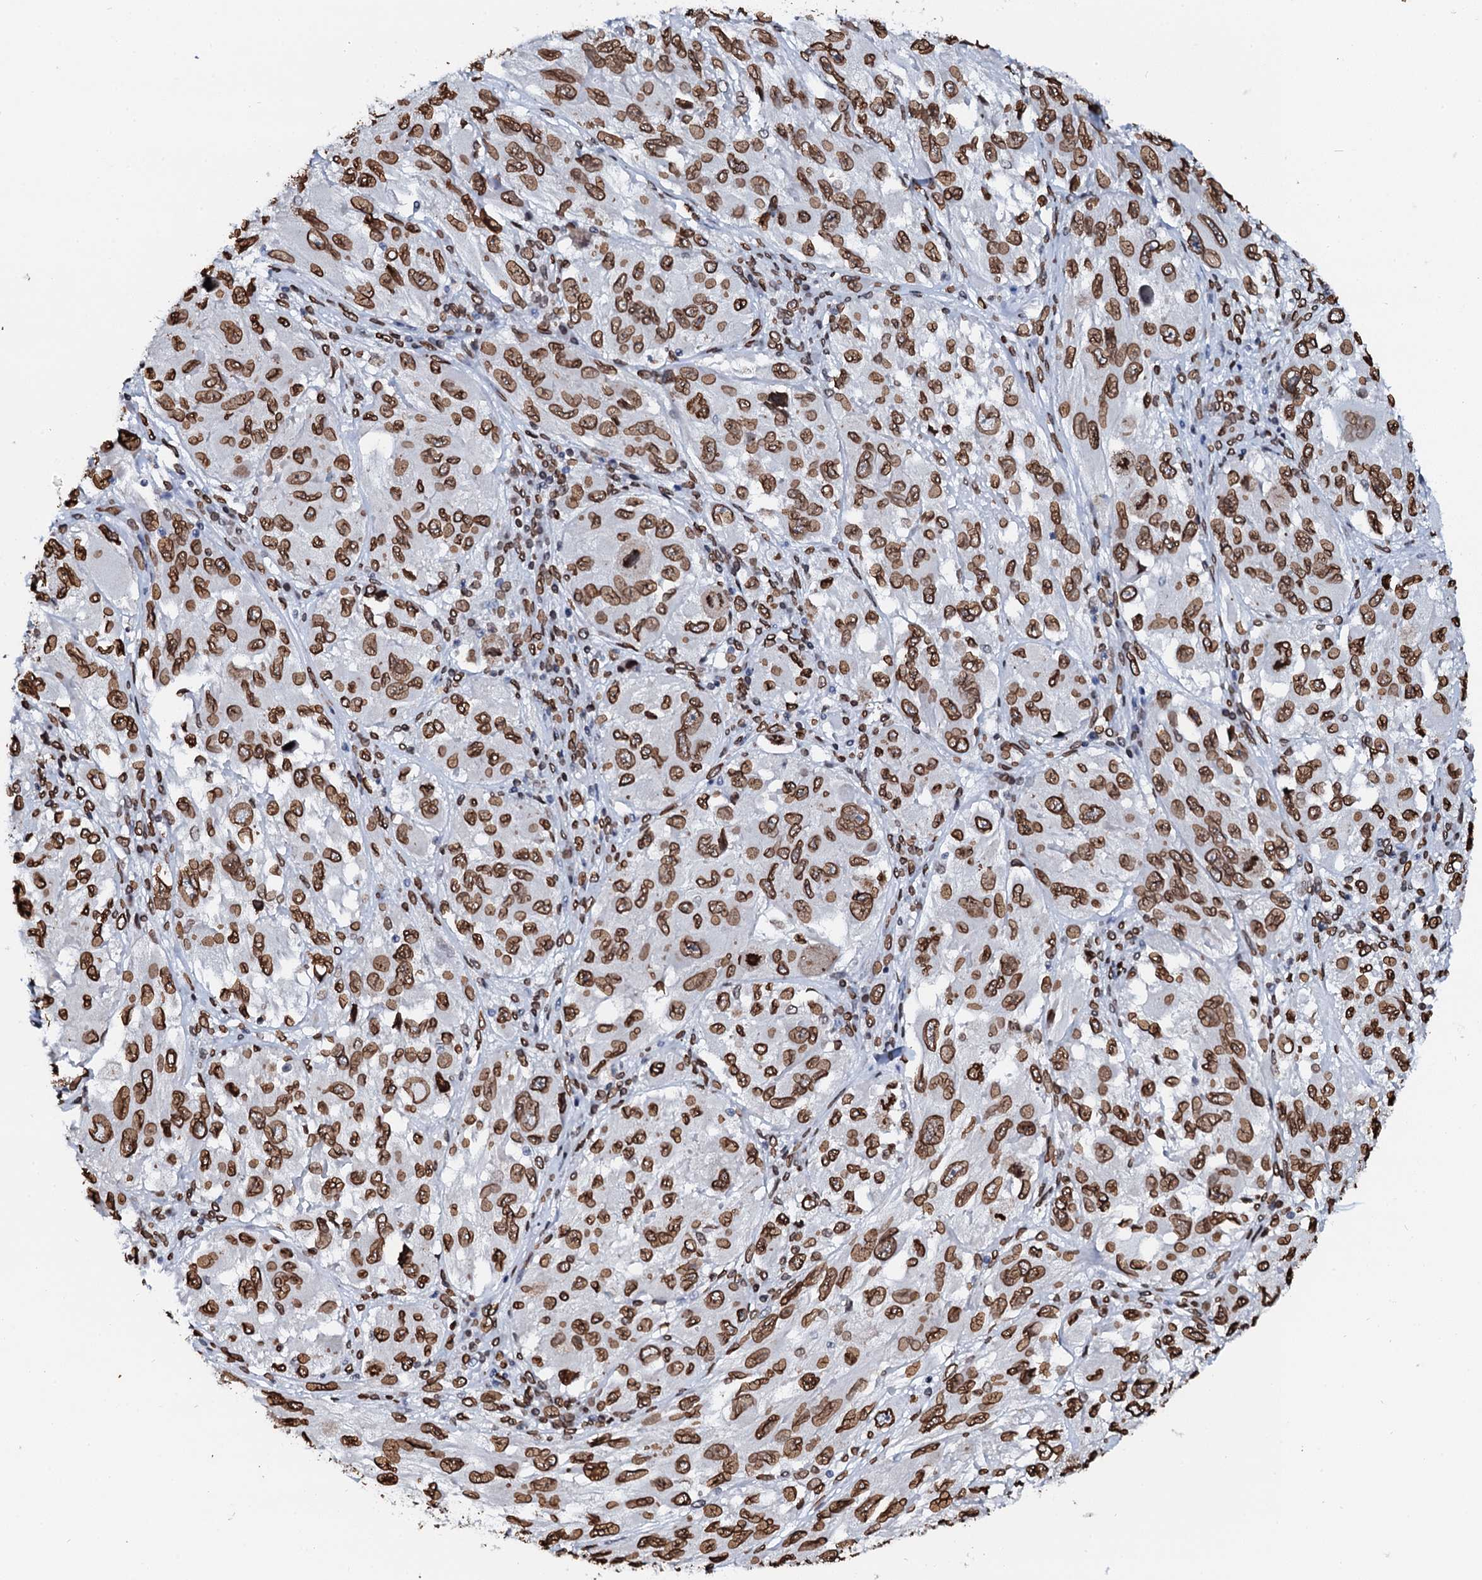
{"staining": {"intensity": "moderate", "quantity": ">75%", "location": "cytoplasmic/membranous,nuclear"}, "tissue": "melanoma", "cell_type": "Tumor cells", "image_type": "cancer", "snomed": [{"axis": "morphology", "description": "Malignant melanoma, NOS"}, {"axis": "topography", "description": "Skin"}], "caption": "Brown immunohistochemical staining in human melanoma reveals moderate cytoplasmic/membranous and nuclear staining in approximately >75% of tumor cells.", "gene": "KATNAL2", "patient": {"sex": "female", "age": 91}}